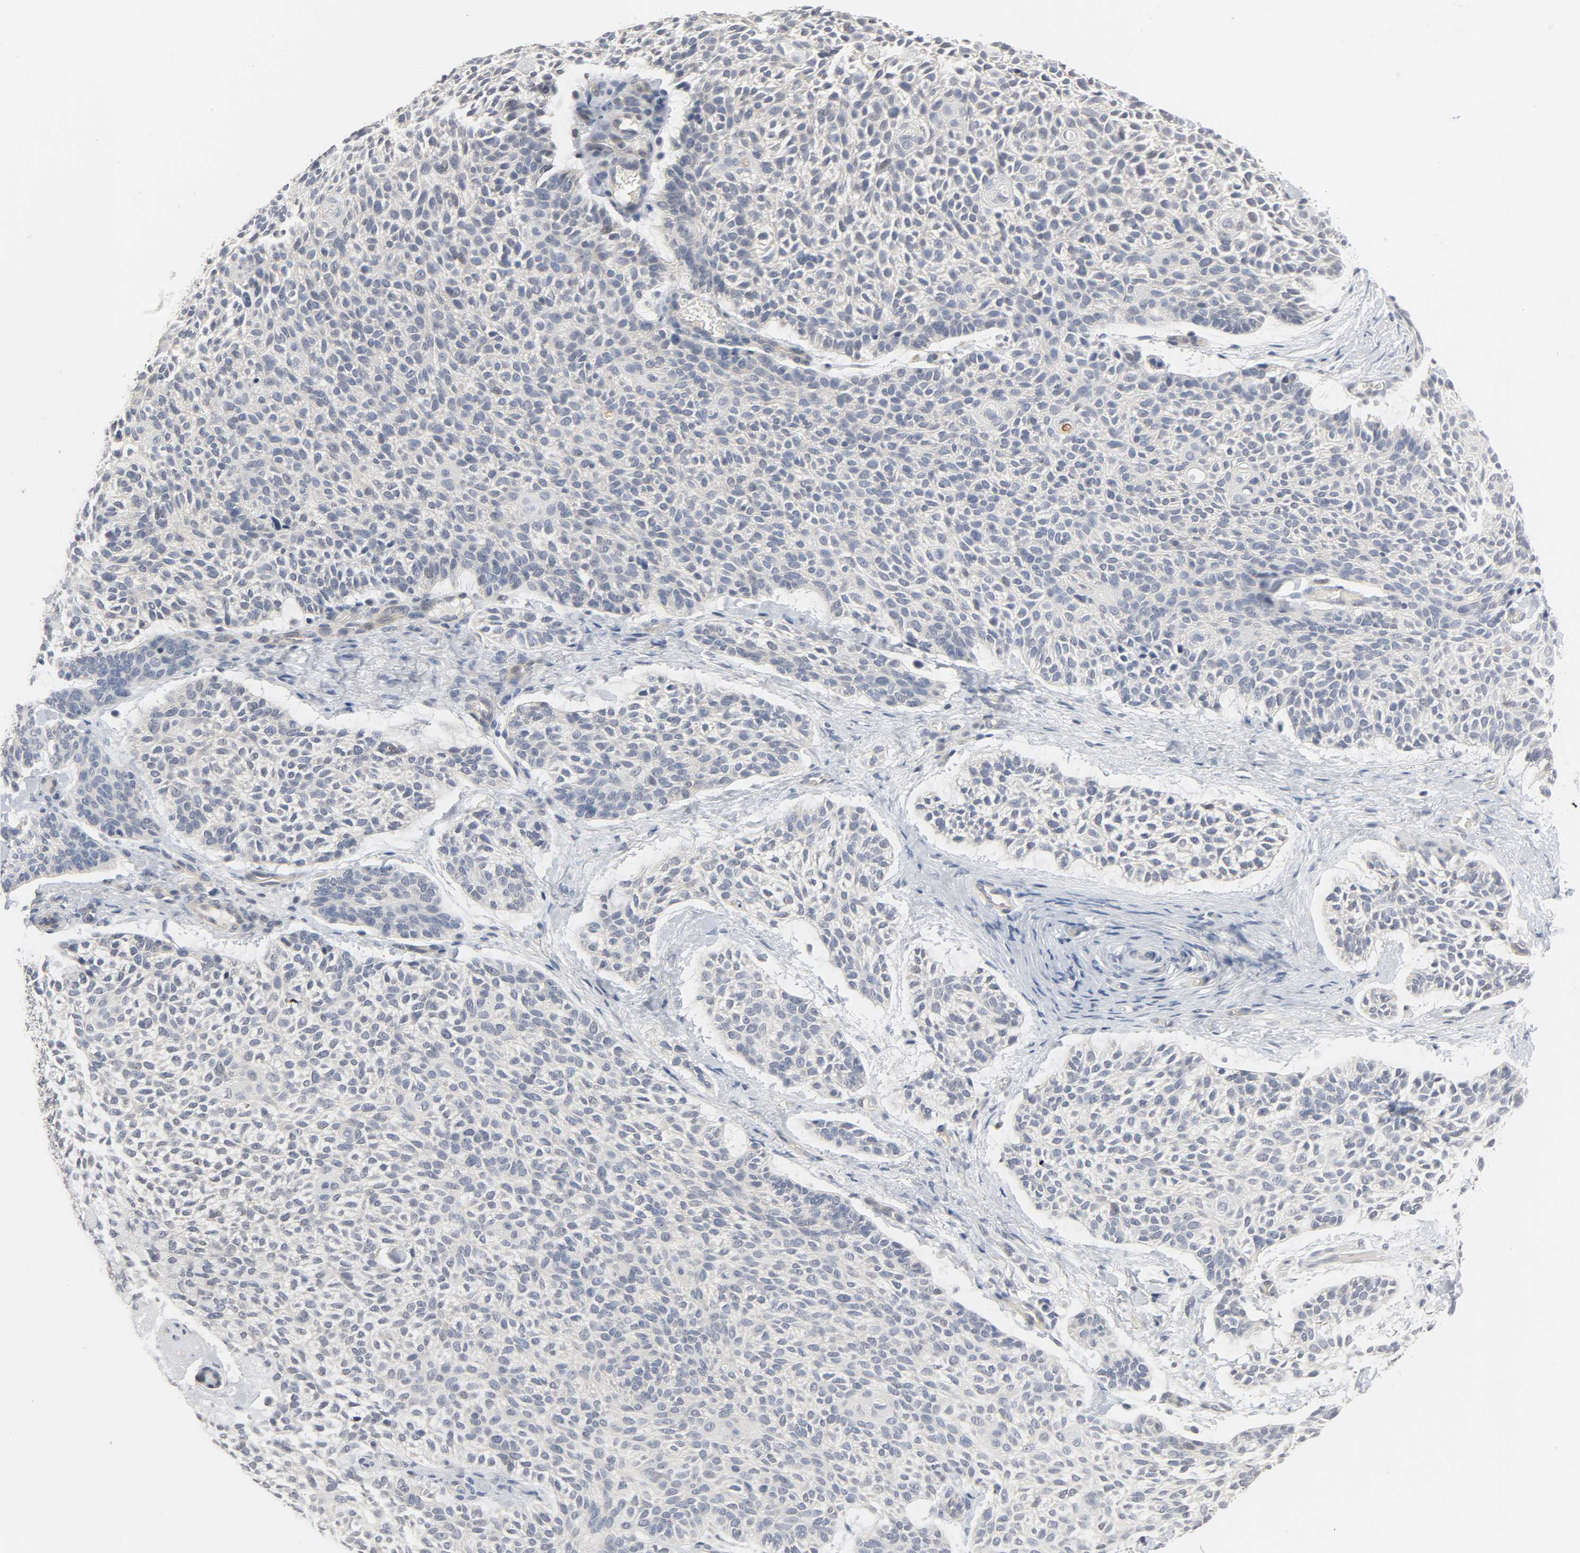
{"staining": {"intensity": "negative", "quantity": "none", "location": "none"}, "tissue": "skin cancer", "cell_type": "Tumor cells", "image_type": "cancer", "snomed": [{"axis": "morphology", "description": "Normal tissue, NOS"}, {"axis": "morphology", "description": "Basal cell carcinoma"}, {"axis": "topography", "description": "Skin"}], "caption": "Immunohistochemical staining of basal cell carcinoma (skin) exhibits no significant staining in tumor cells. Brightfield microscopy of immunohistochemistry (IHC) stained with DAB (3,3'-diaminobenzidine) (brown) and hematoxylin (blue), captured at high magnification.", "gene": "ACSS2", "patient": {"sex": "female", "age": 70}}